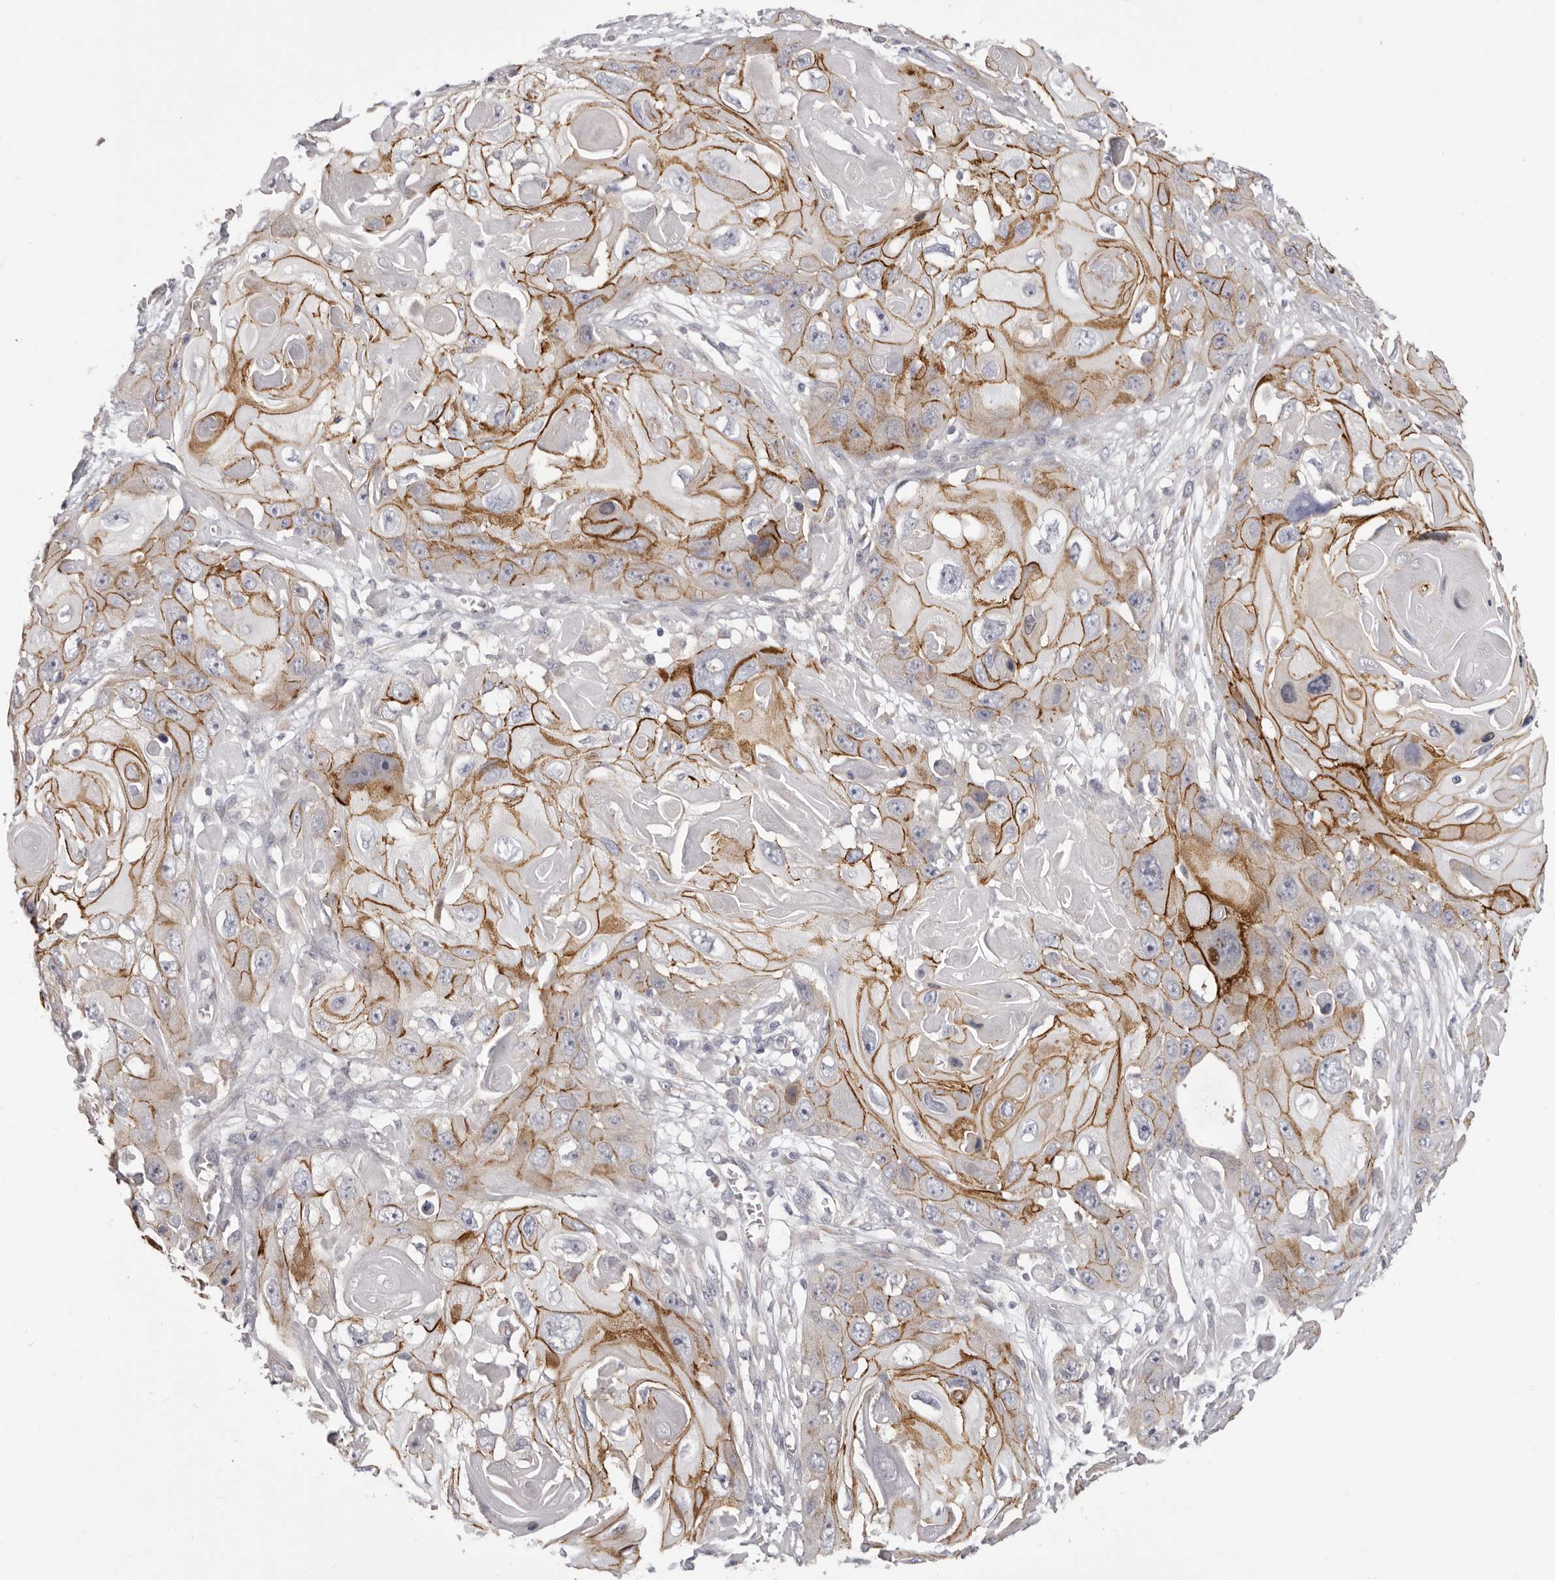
{"staining": {"intensity": "moderate", "quantity": "25%-75%", "location": "cytoplasmic/membranous"}, "tissue": "skin cancer", "cell_type": "Tumor cells", "image_type": "cancer", "snomed": [{"axis": "morphology", "description": "Squamous cell carcinoma, NOS"}, {"axis": "topography", "description": "Skin"}], "caption": "This micrograph exhibits IHC staining of human skin cancer, with medium moderate cytoplasmic/membranous positivity in about 25%-75% of tumor cells.", "gene": "OTUD3", "patient": {"sex": "male", "age": 55}}